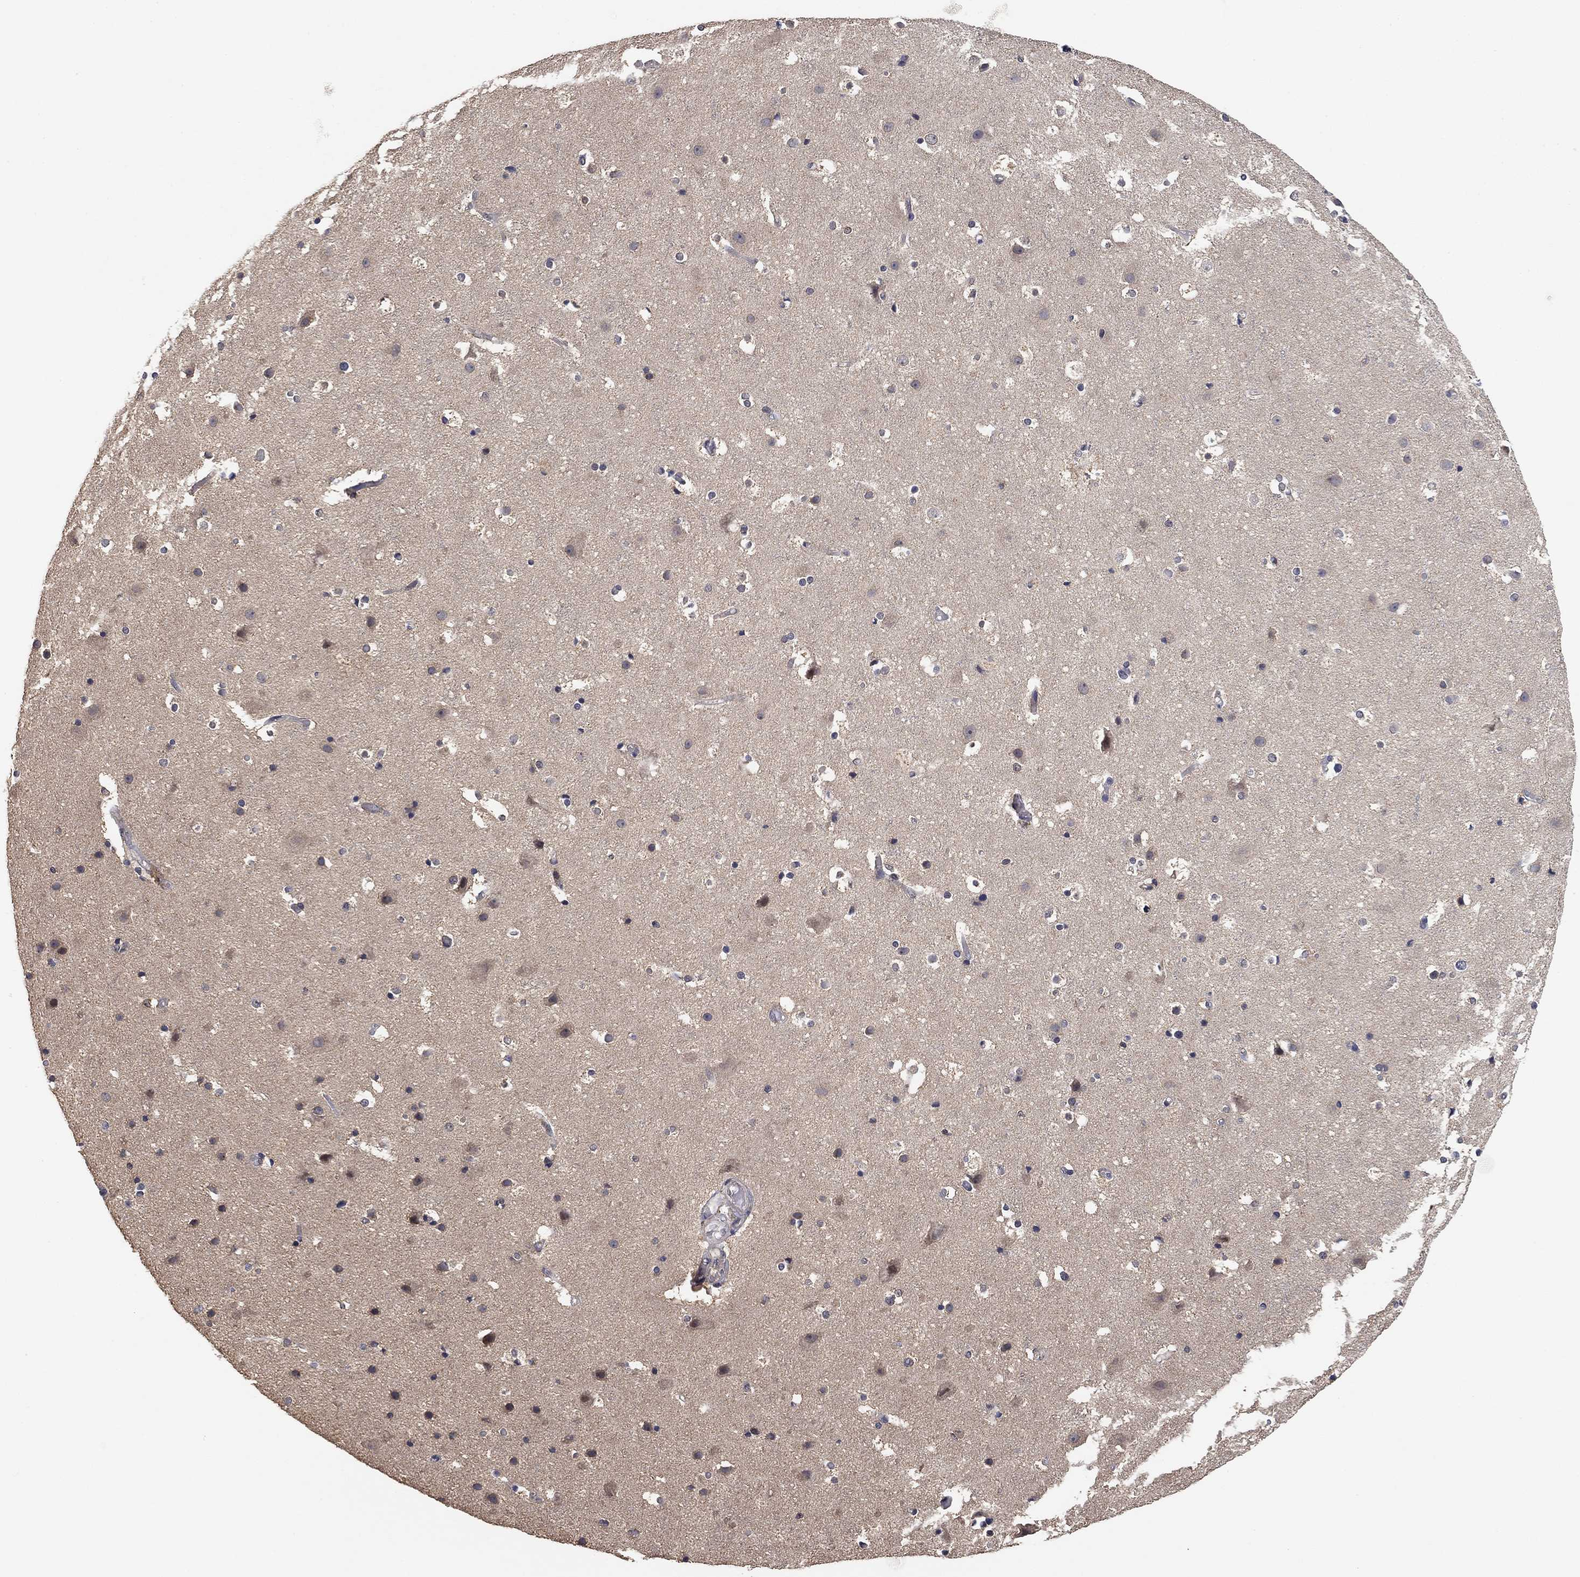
{"staining": {"intensity": "negative", "quantity": "none", "location": "none"}, "tissue": "cerebral cortex", "cell_type": "Endothelial cells", "image_type": "normal", "snomed": [{"axis": "morphology", "description": "Normal tissue, NOS"}, {"axis": "topography", "description": "Cerebral cortex"}], "caption": "High power microscopy photomicrograph of an immunohistochemistry micrograph of benign cerebral cortex, revealing no significant staining in endothelial cells. (Brightfield microscopy of DAB (3,3'-diaminobenzidine) immunohistochemistry at high magnification).", "gene": "CCDC43", "patient": {"sex": "female", "age": 52}}